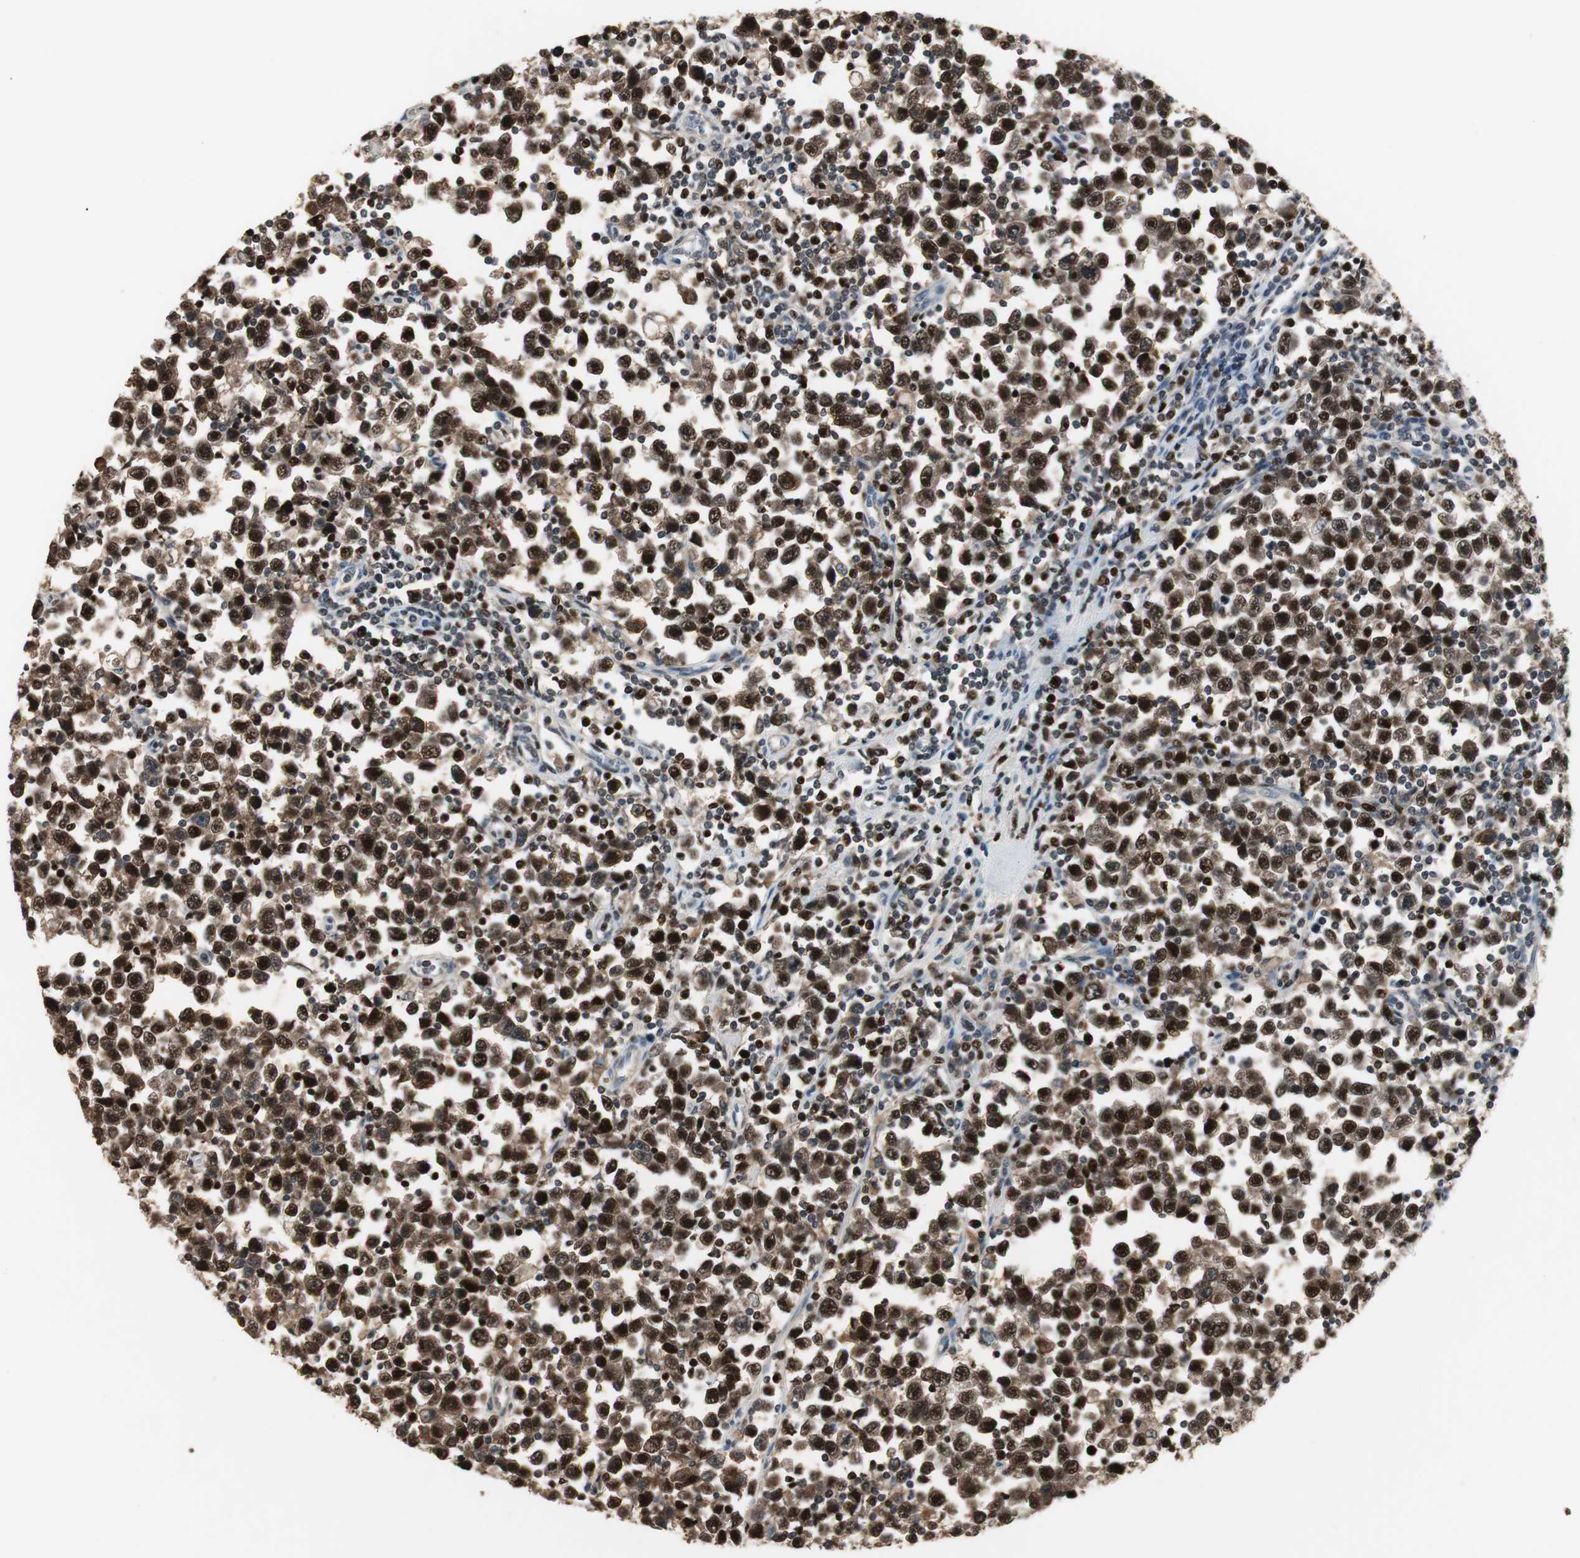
{"staining": {"intensity": "strong", "quantity": ">75%", "location": "nuclear"}, "tissue": "testis cancer", "cell_type": "Tumor cells", "image_type": "cancer", "snomed": [{"axis": "morphology", "description": "Seminoma, NOS"}, {"axis": "topography", "description": "Testis"}], "caption": "An immunohistochemistry (IHC) image of tumor tissue is shown. Protein staining in brown shows strong nuclear positivity in testis cancer within tumor cells.", "gene": "FEN1", "patient": {"sex": "male", "age": 43}}